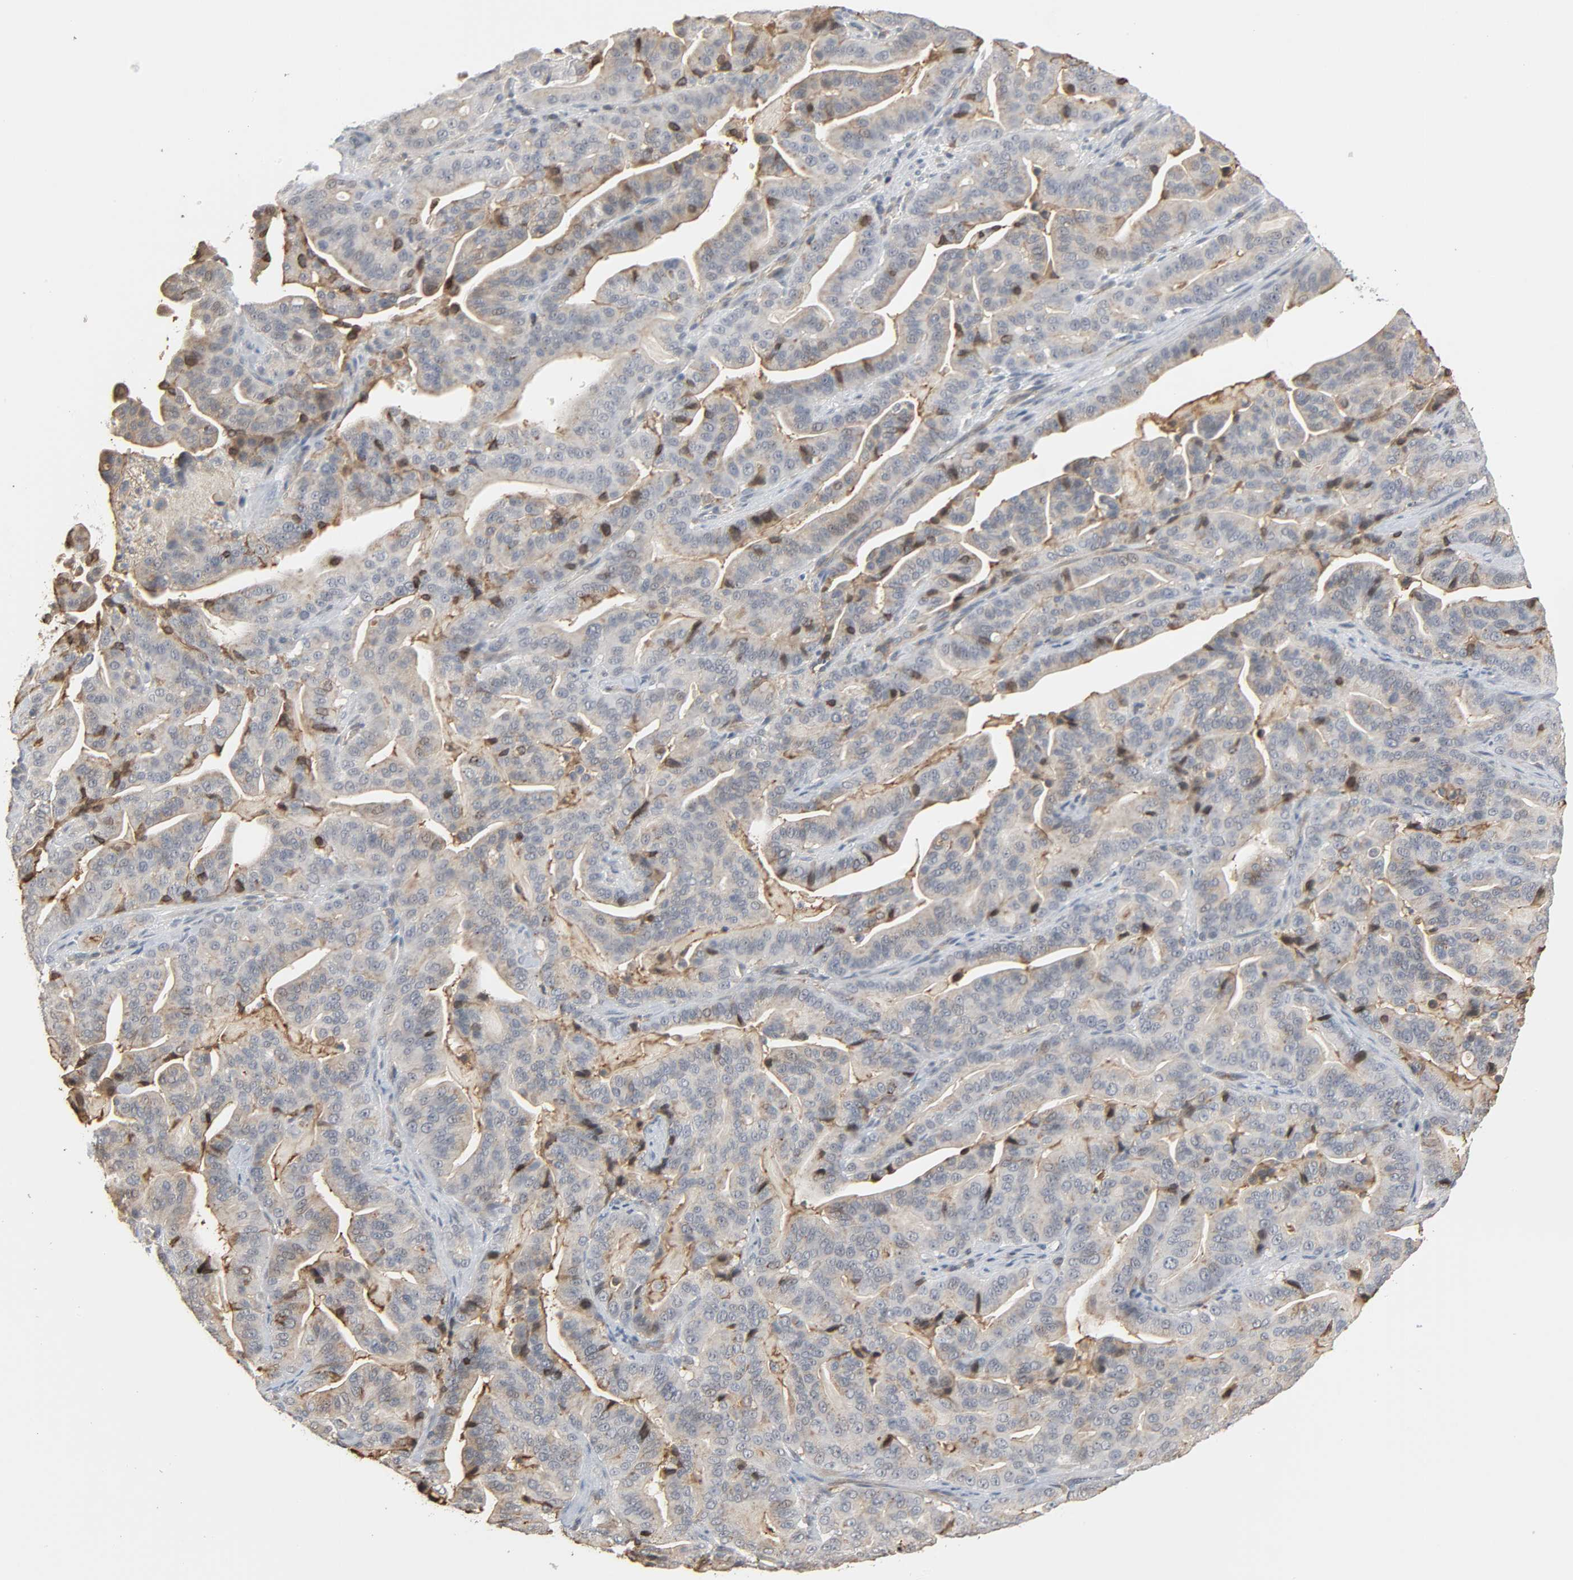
{"staining": {"intensity": "moderate", "quantity": "<25%", "location": "cytoplasmic/membranous"}, "tissue": "pancreatic cancer", "cell_type": "Tumor cells", "image_type": "cancer", "snomed": [{"axis": "morphology", "description": "Adenocarcinoma, NOS"}, {"axis": "topography", "description": "Pancreas"}], "caption": "Adenocarcinoma (pancreatic) stained with immunohistochemistry reveals moderate cytoplasmic/membranous staining in approximately <25% of tumor cells.", "gene": "CD4", "patient": {"sex": "male", "age": 63}}